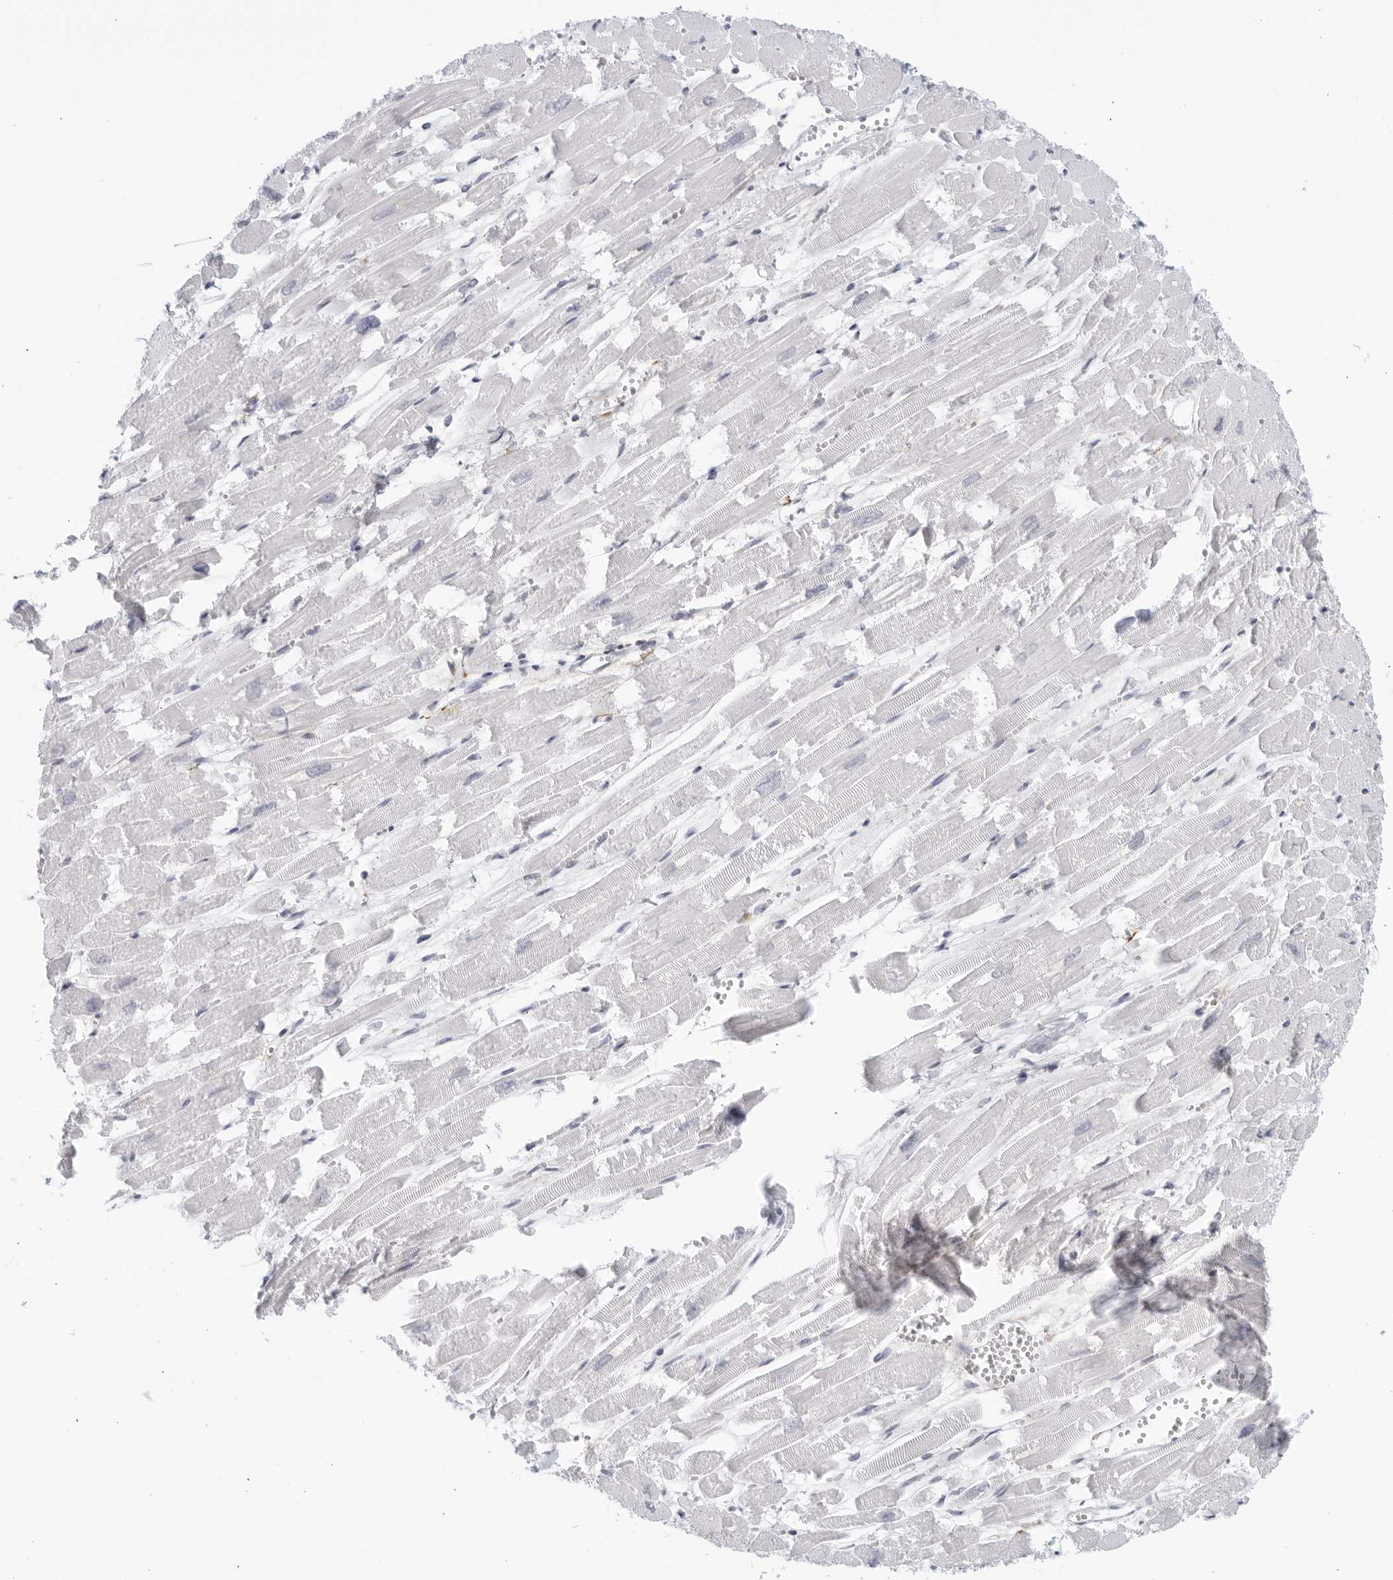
{"staining": {"intensity": "moderate", "quantity": "<25%", "location": "cytoplasmic/membranous"}, "tissue": "heart muscle", "cell_type": "Cardiomyocytes", "image_type": "normal", "snomed": [{"axis": "morphology", "description": "Normal tissue, NOS"}, {"axis": "topography", "description": "Heart"}], "caption": "IHC of benign human heart muscle displays low levels of moderate cytoplasmic/membranous expression in approximately <25% of cardiomyocytes.", "gene": "WDTC1", "patient": {"sex": "male", "age": 54}}